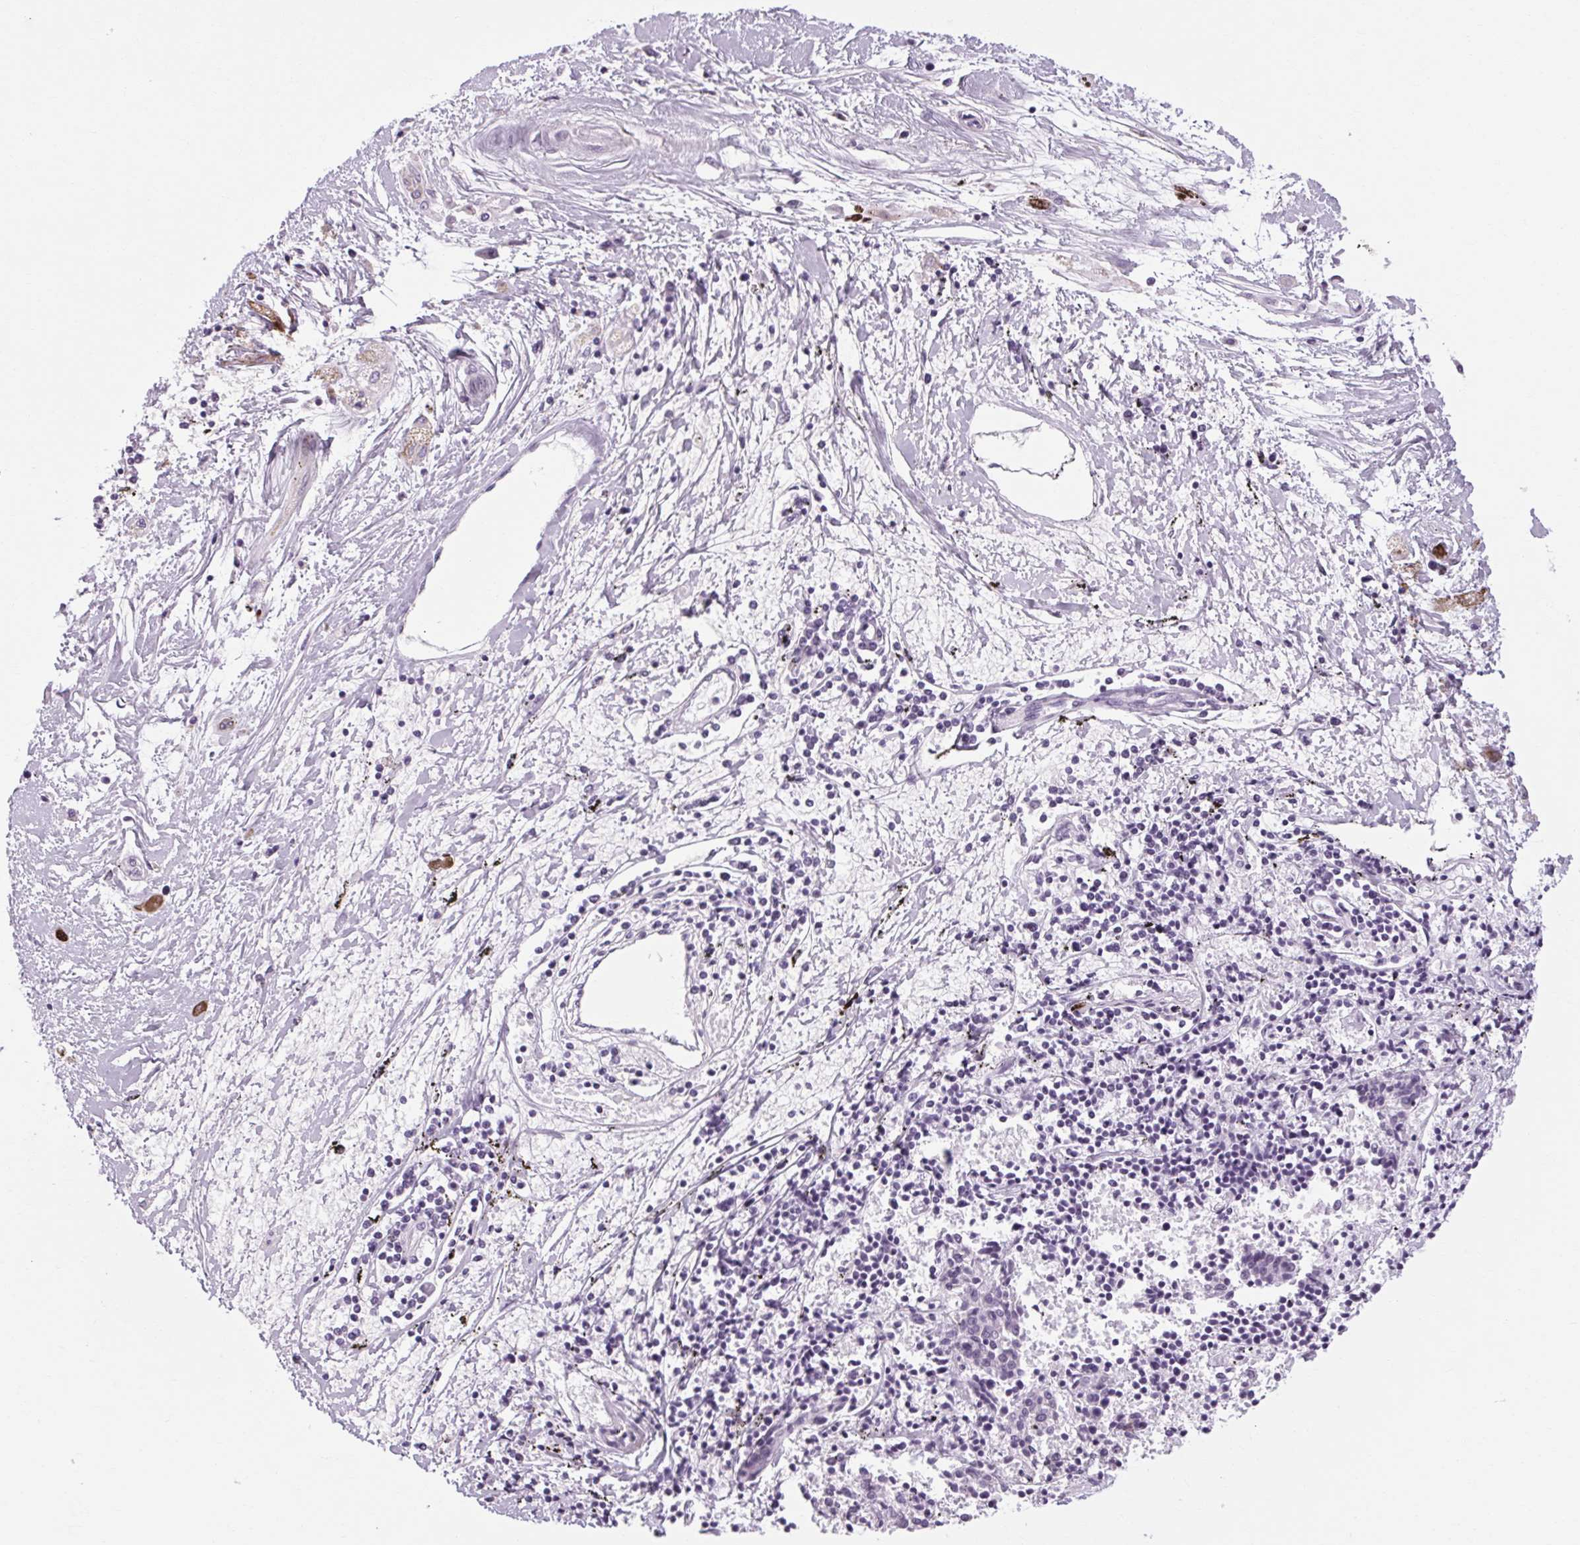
{"staining": {"intensity": "negative", "quantity": "none", "location": "none"}, "tissue": "melanoma", "cell_type": "Tumor cells", "image_type": "cancer", "snomed": [{"axis": "morphology", "description": "Malignant melanoma, NOS"}, {"axis": "topography", "description": "Skin"}], "caption": "The histopathology image demonstrates no staining of tumor cells in melanoma.", "gene": "POMC", "patient": {"sex": "female", "age": 72}}